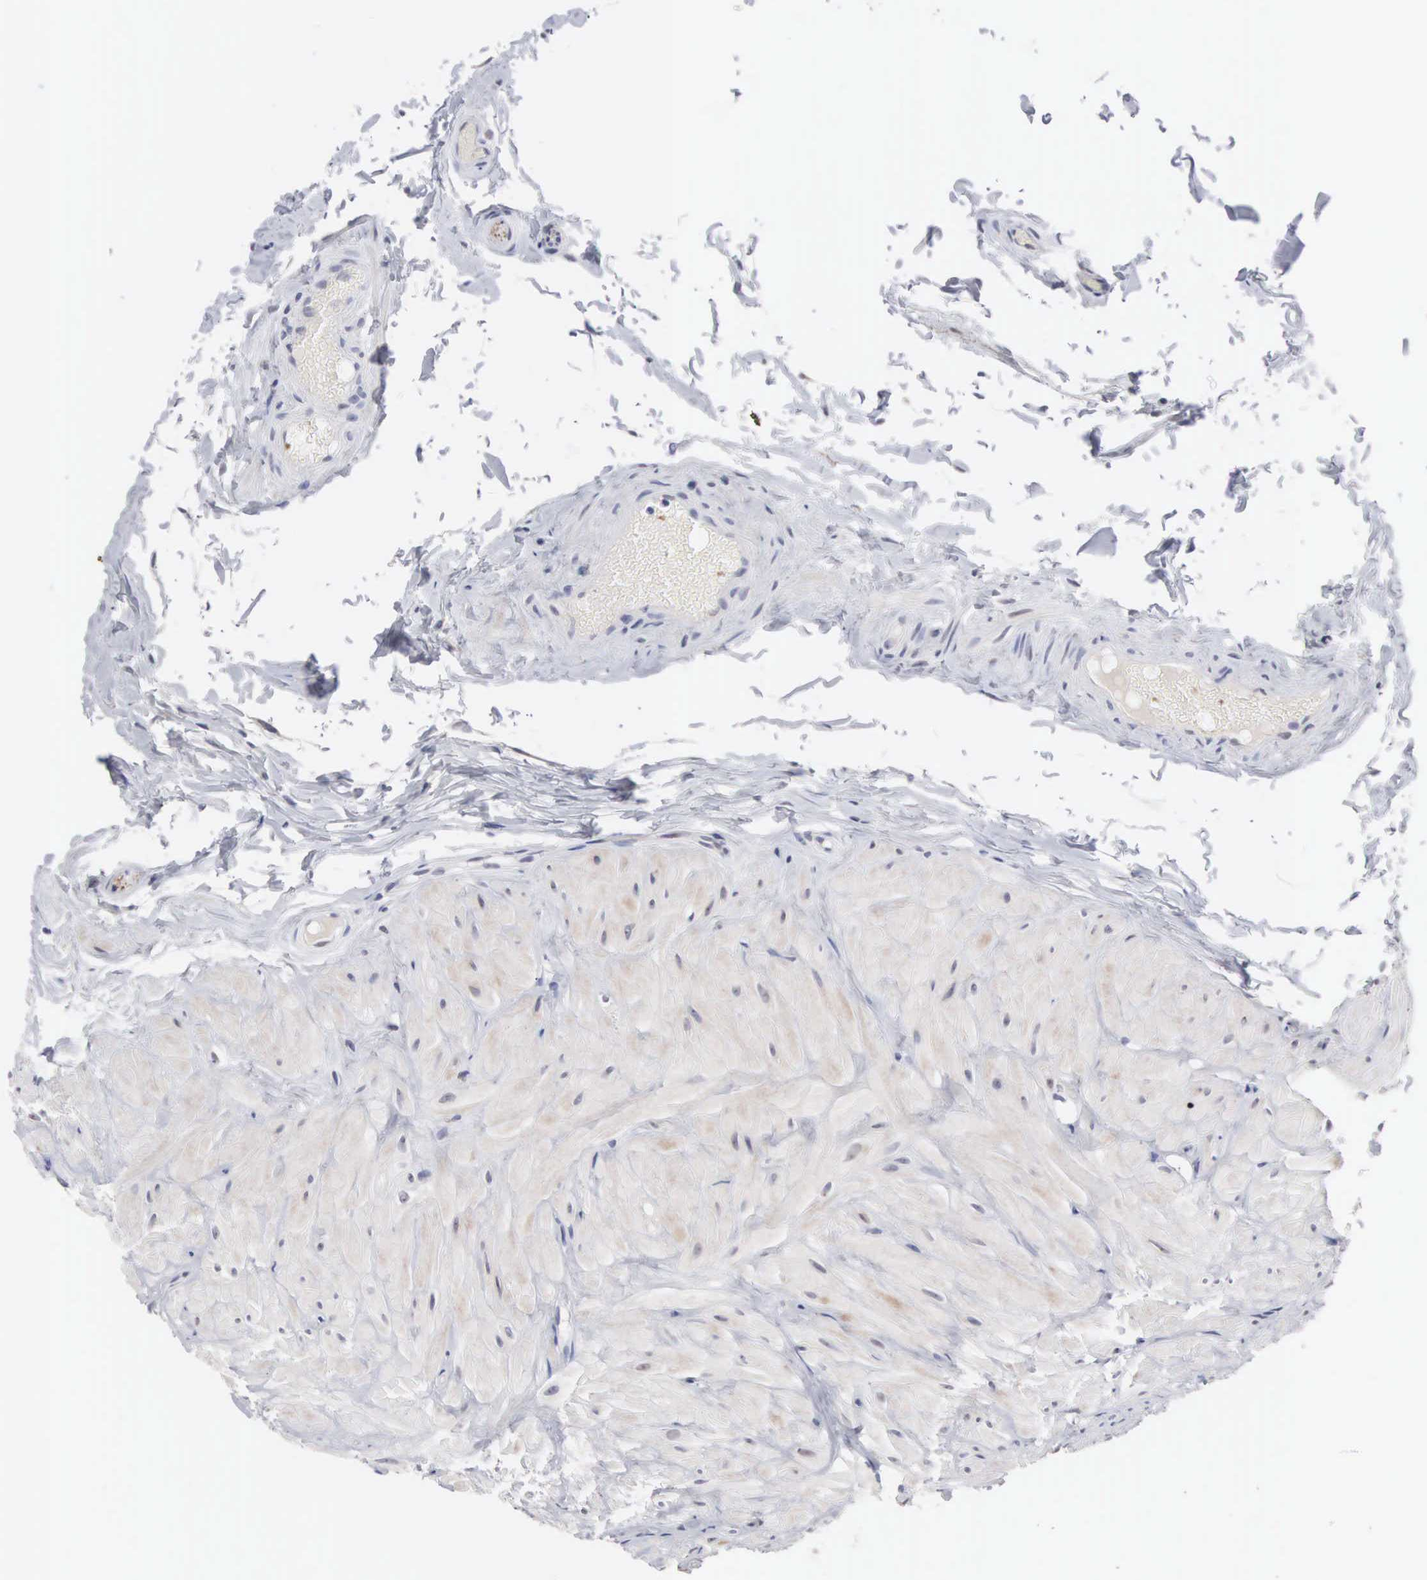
{"staining": {"intensity": "weak", "quantity": ">75%", "location": "cytoplasmic/membranous"}, "tissue": "epididymis", "cell_type": "Glandular cells", "image_type": "normal", "snomed": [{"axis": "morphology", "description": "Normal tissue, NOS"}, {"axis": "topography", "description": "Epididymis"}], "caption": "This photomicrograph reveals immunohistochemistry staining of benign human epididymis, with low weak cytoplasmic/membranous expression in approximately >75% of glandular cells.", "gene": "ACOT4", "patient": {"sex": "male", "age": 52}}